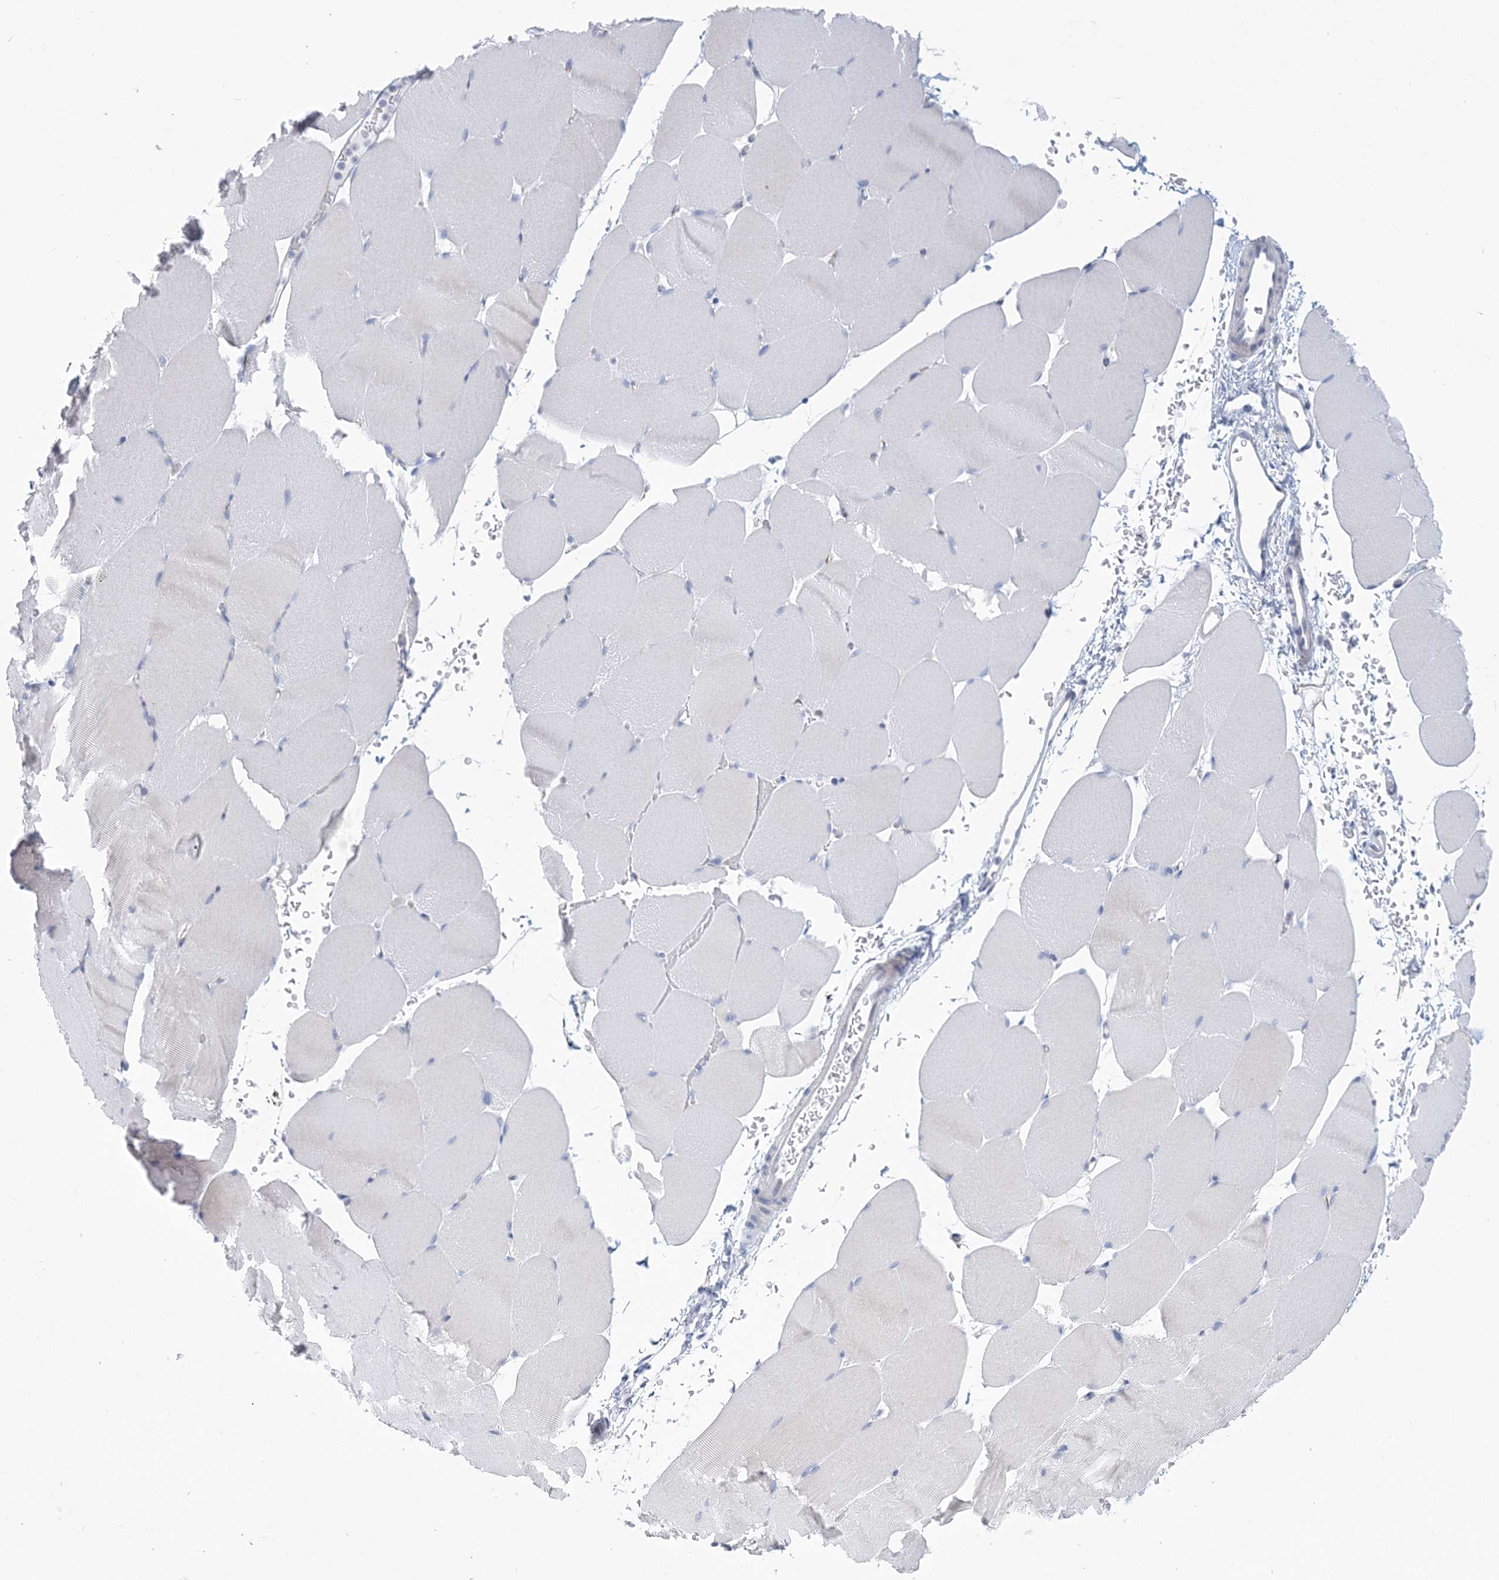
{"staining": {"intensity": "negative", "quantity": "none", "location": "none"}, "tissue": "skeletal muscle", "cell_type": "Myocytes", "image_type": "normal", "snomed": [{"axis": "morphology", "description": "Normal tissue, NOS"}, {"axis": "topography", "description": "Skeletal muscle"}, {"axis": "topography", "description": "Parathyroid gland"}], "caption": "Immunohistochemical staining of benign human skeletal muscle displays no significant expression in myocytes. (Stains: DAB immunohistochemistry with hematoxylin counter stain, Microscopy: brightfield microscopy at high magnification).", "gene": "PLEKHG4B", "patient": {"sex": "female", "age": 37}}